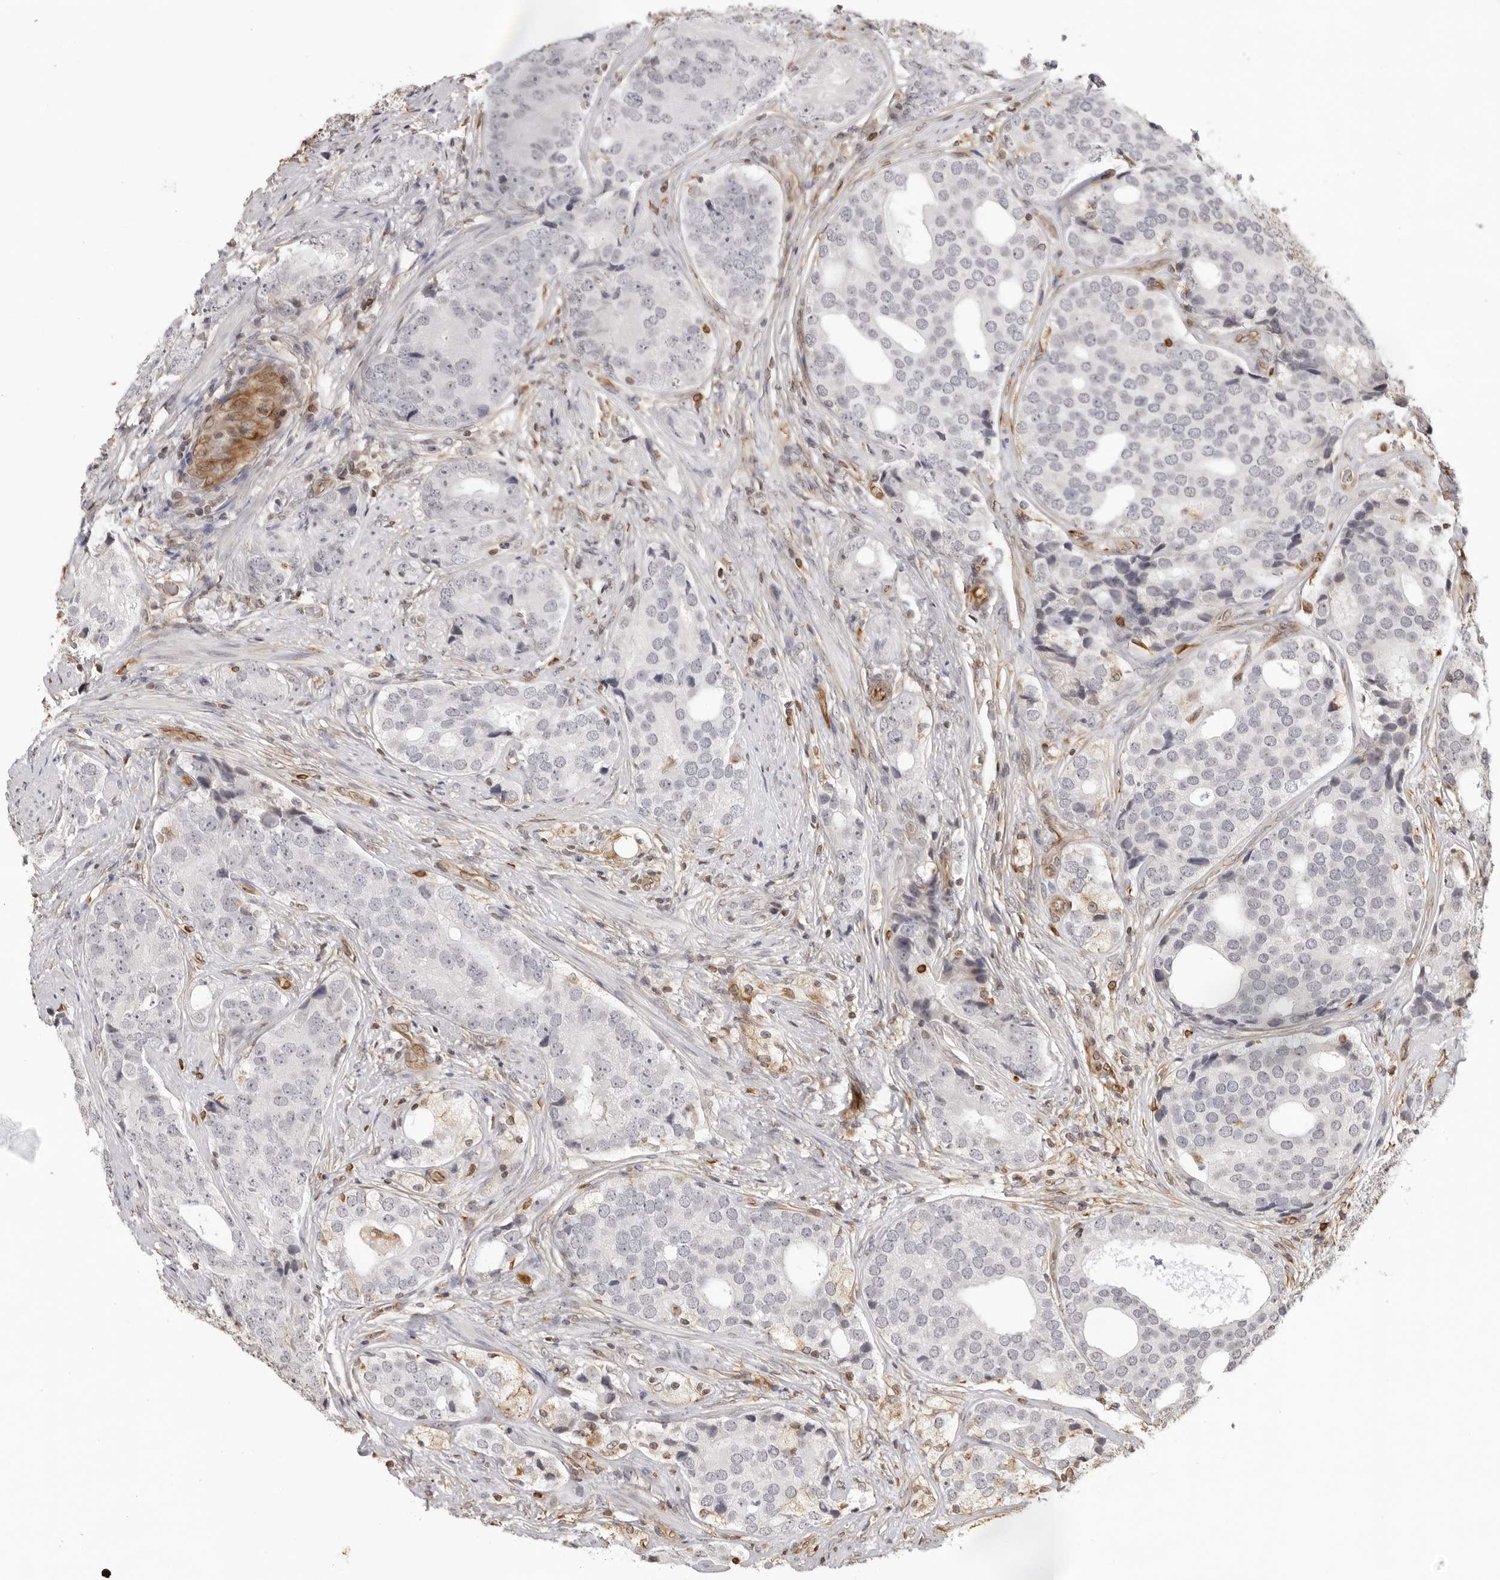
{"staining": {"intensity": "negative", "quantity": "none", "location": "none"}, "tissue": "prostate cancer", "cell_type": "Tumor cells", "image_type": "cancer", "snomed": [{"axis": "morphology", "description": "Adenocarcinoma, High grade"}, {"axis": "topography", "description": "Prostate"}], "caption": "Human high-grade adenocarcinoma (prostate) stained for a protein using immunohistochemistry (IHC) exhibits no expression in tumor cells.", "gene": "DYNLT5", "patient": {"sex": "male", "age": 56}}